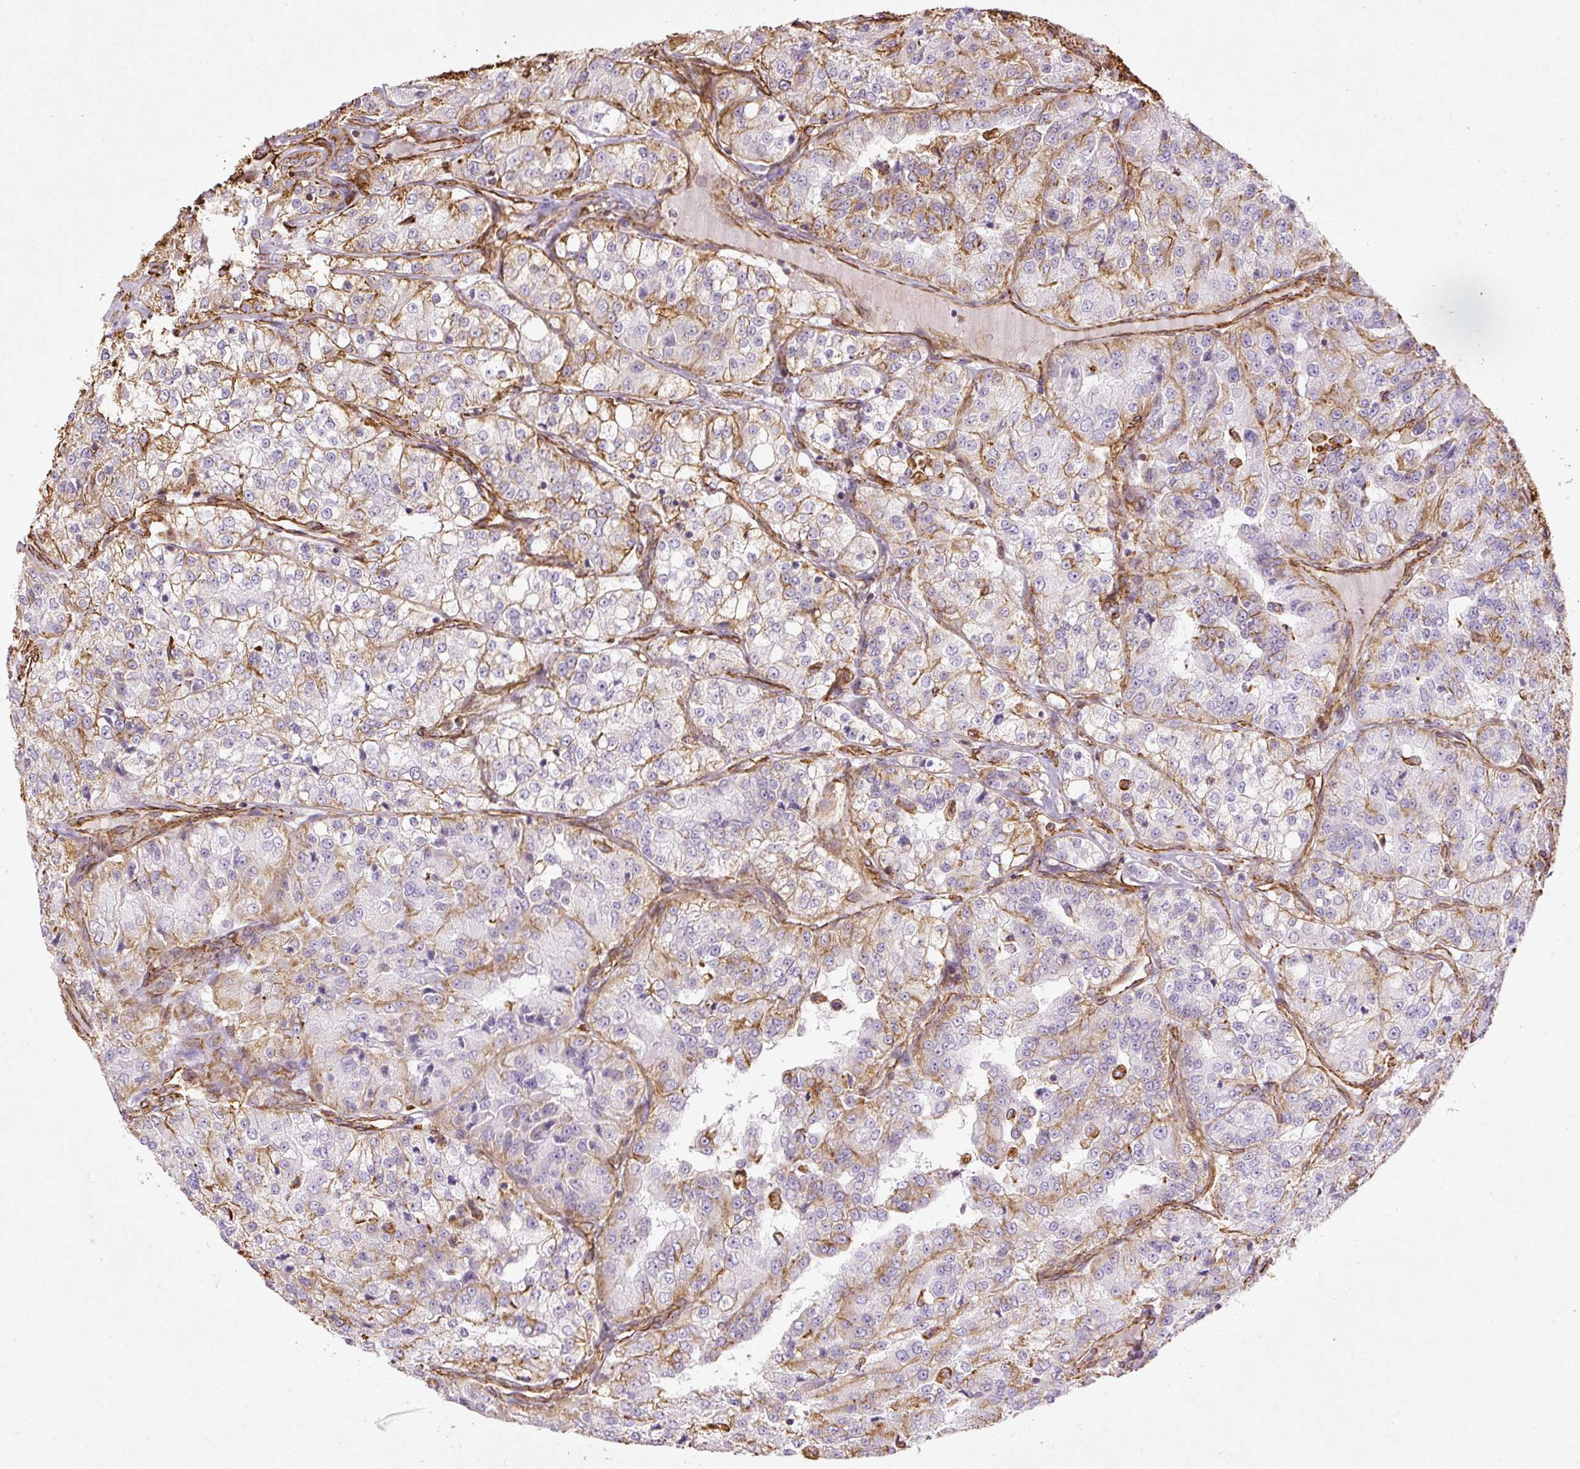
{"staining": {"intensity": "moderate", "quantity": "25%-75%", "location": "cytoplasmic/membranous"}, "tissue": "renal cancer", "cell_type": "Tumor cells", "image_type": "cancer", "snomed": [{"axis": "morphology", "description": "Adenocarcinoma, NOS"}, {"axis": "topography", "description": "Kidney"}], "caption": "A brown stain highlights moderate cytoplasmic/membranous positivity of a protein in human adenocarcinoma (renal) tumor cells.", "gene": "VIM", "patient": {"sex": "female", "age": 63}}